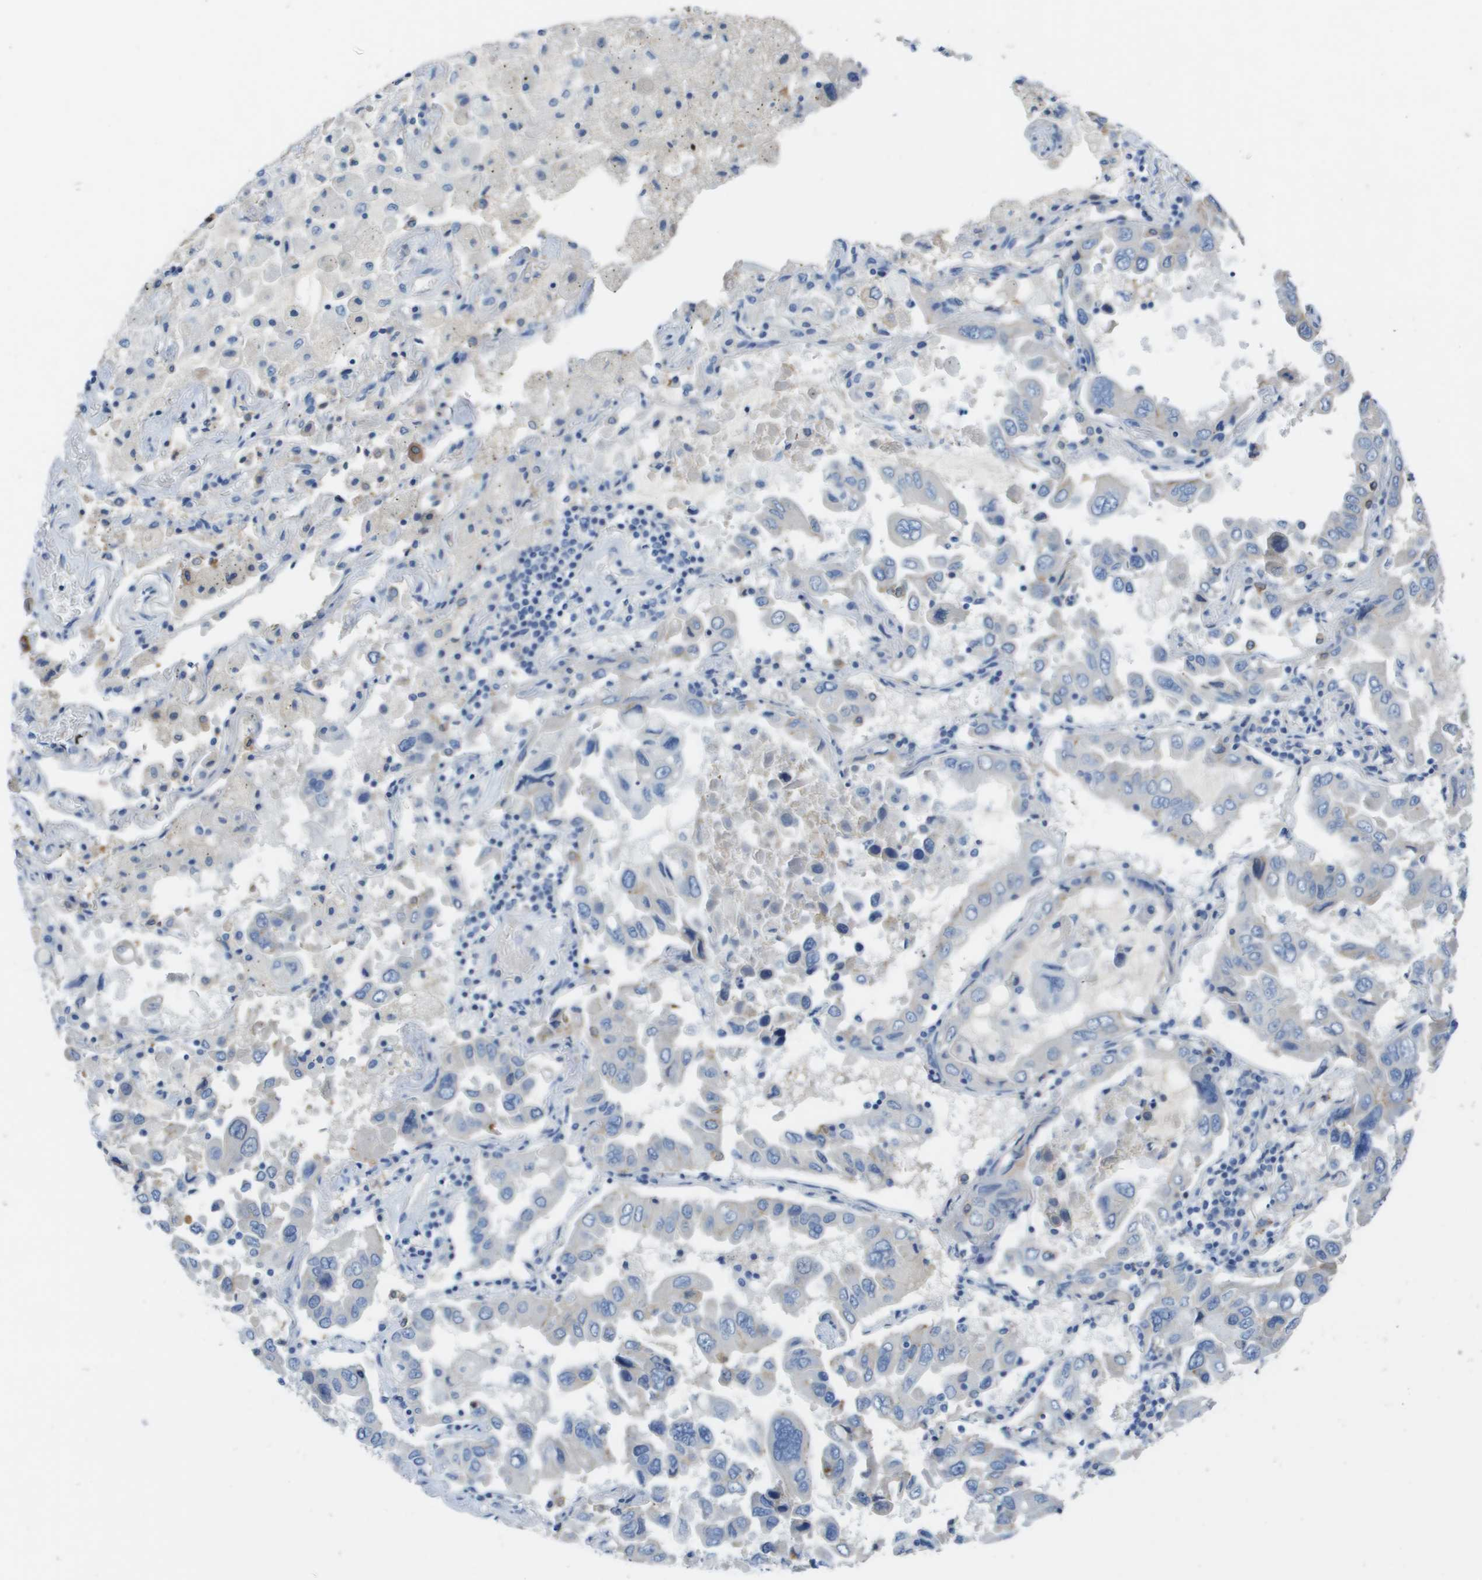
{"staining": {"intensity": "weak", "quantity": "<25%", "location": "cytoplasmic/membranous"}, "tissue": "lung cancer", "cell_type": "Tumor cells", "image_type": "cancer", "snomed": [{"axis": "morphology", "description": "Adenocarcinoma, NOS"}, {"axis": "topography", "description": "Lung"}], "caption": "The photomicrograph exhibits no significant staining in tumor cells of adenocarcinoma (lung).", "gene": "CD46", "patient": {"sex": "male", "age": 64}}